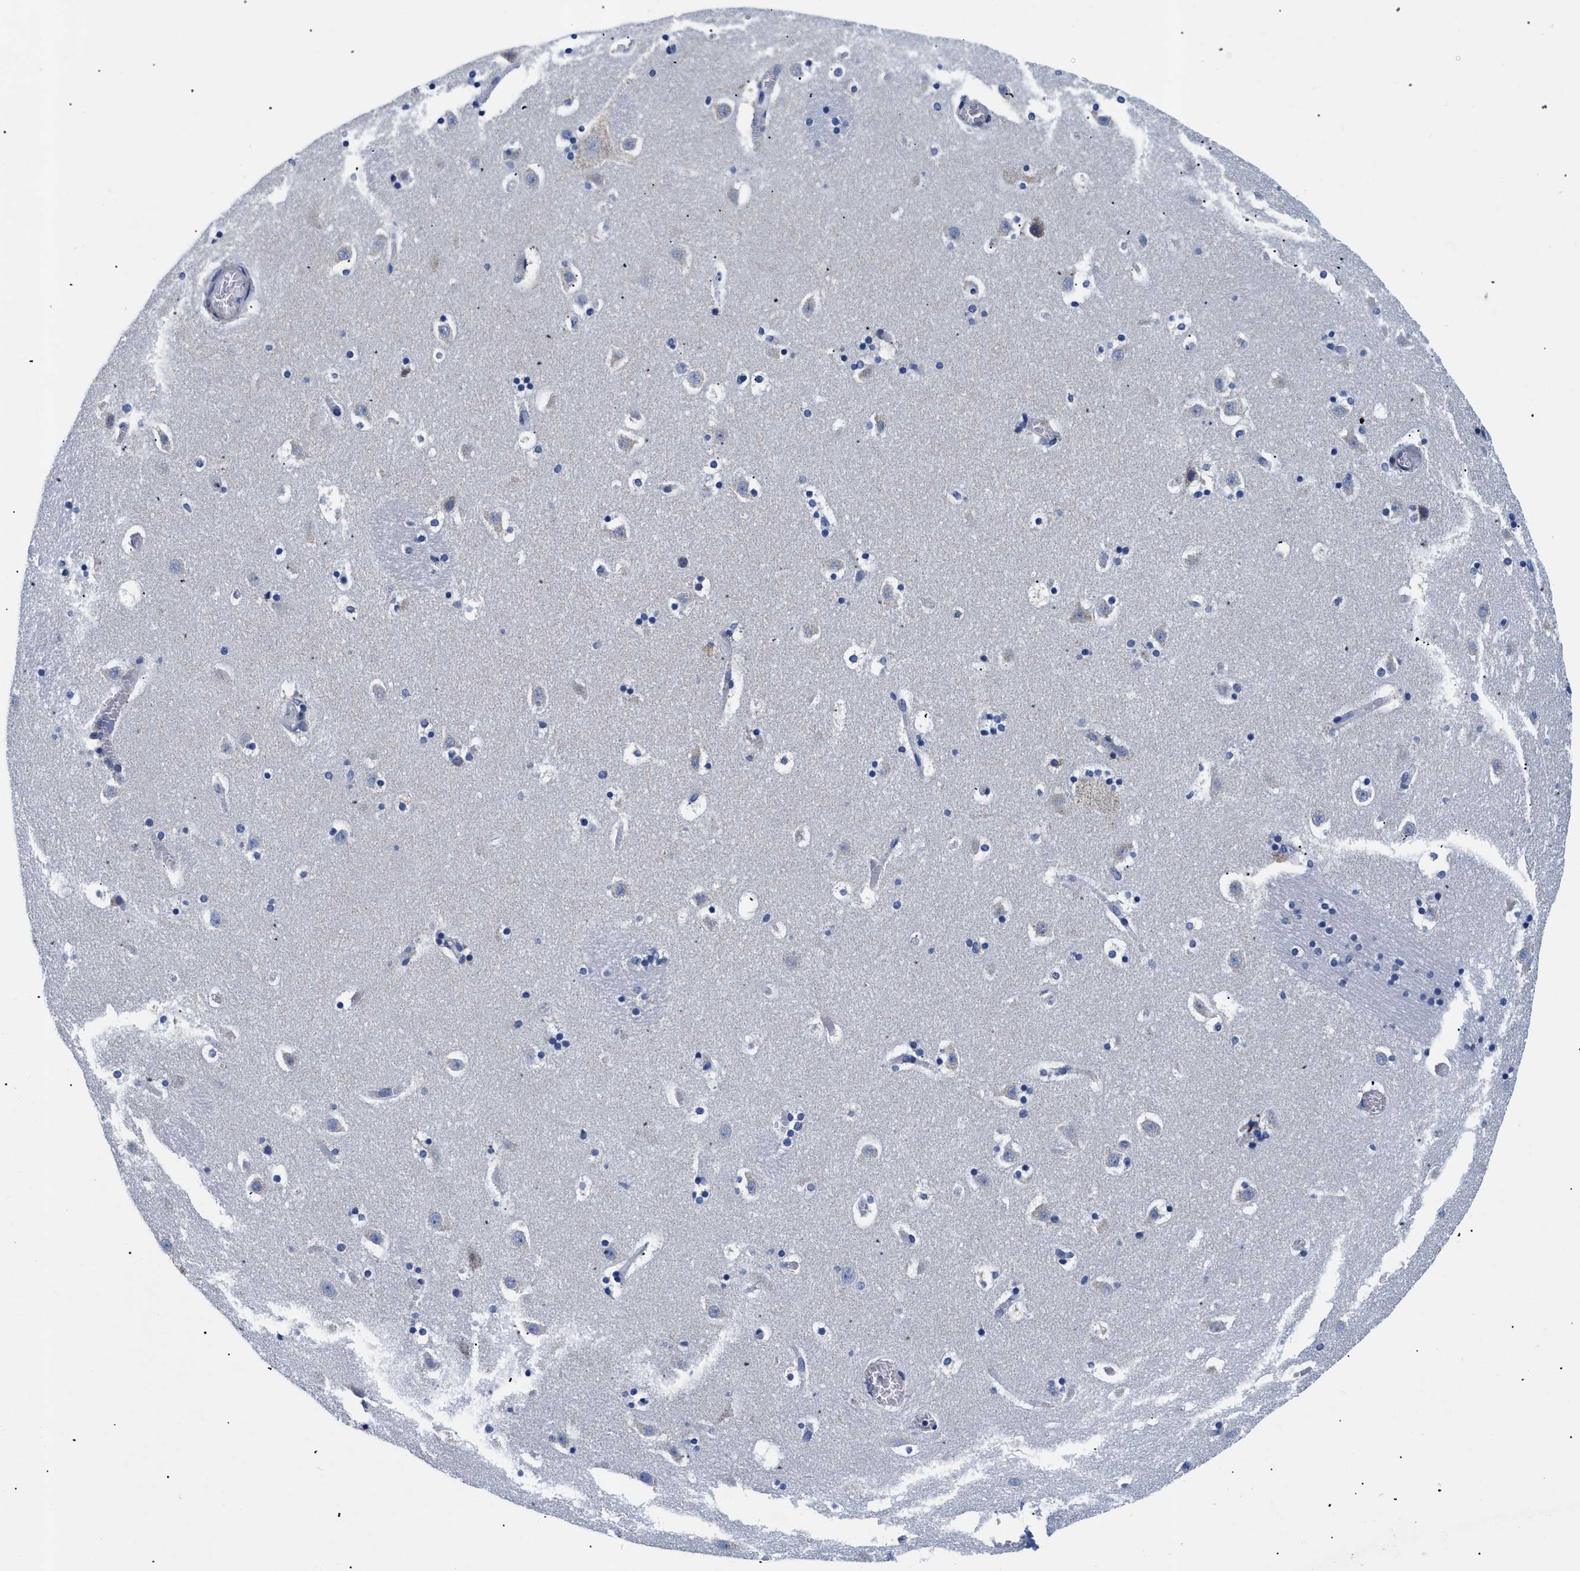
{"staining": {"intensity": "negative", "quantity": "none", "location": "none"}, "tissue": "caudate", "cell_type": "Glial cells", "image_type": "normal", "snomed": [{"axis": "morphology", "description": "Normal tissue, NOS"}, {"axis": "topography", "description": "Lateral ventricle wall"}], "caption": "Glial cells are negative for brown protein staining in unremarkable caudate. (DAB (3,3'-diaminobenzidine) immunohistochemistry (IHC) visualized using brightfield microscopy, high magnification).", "gene": "GPR149", "patient": {"sex": "male", "age": 45}}